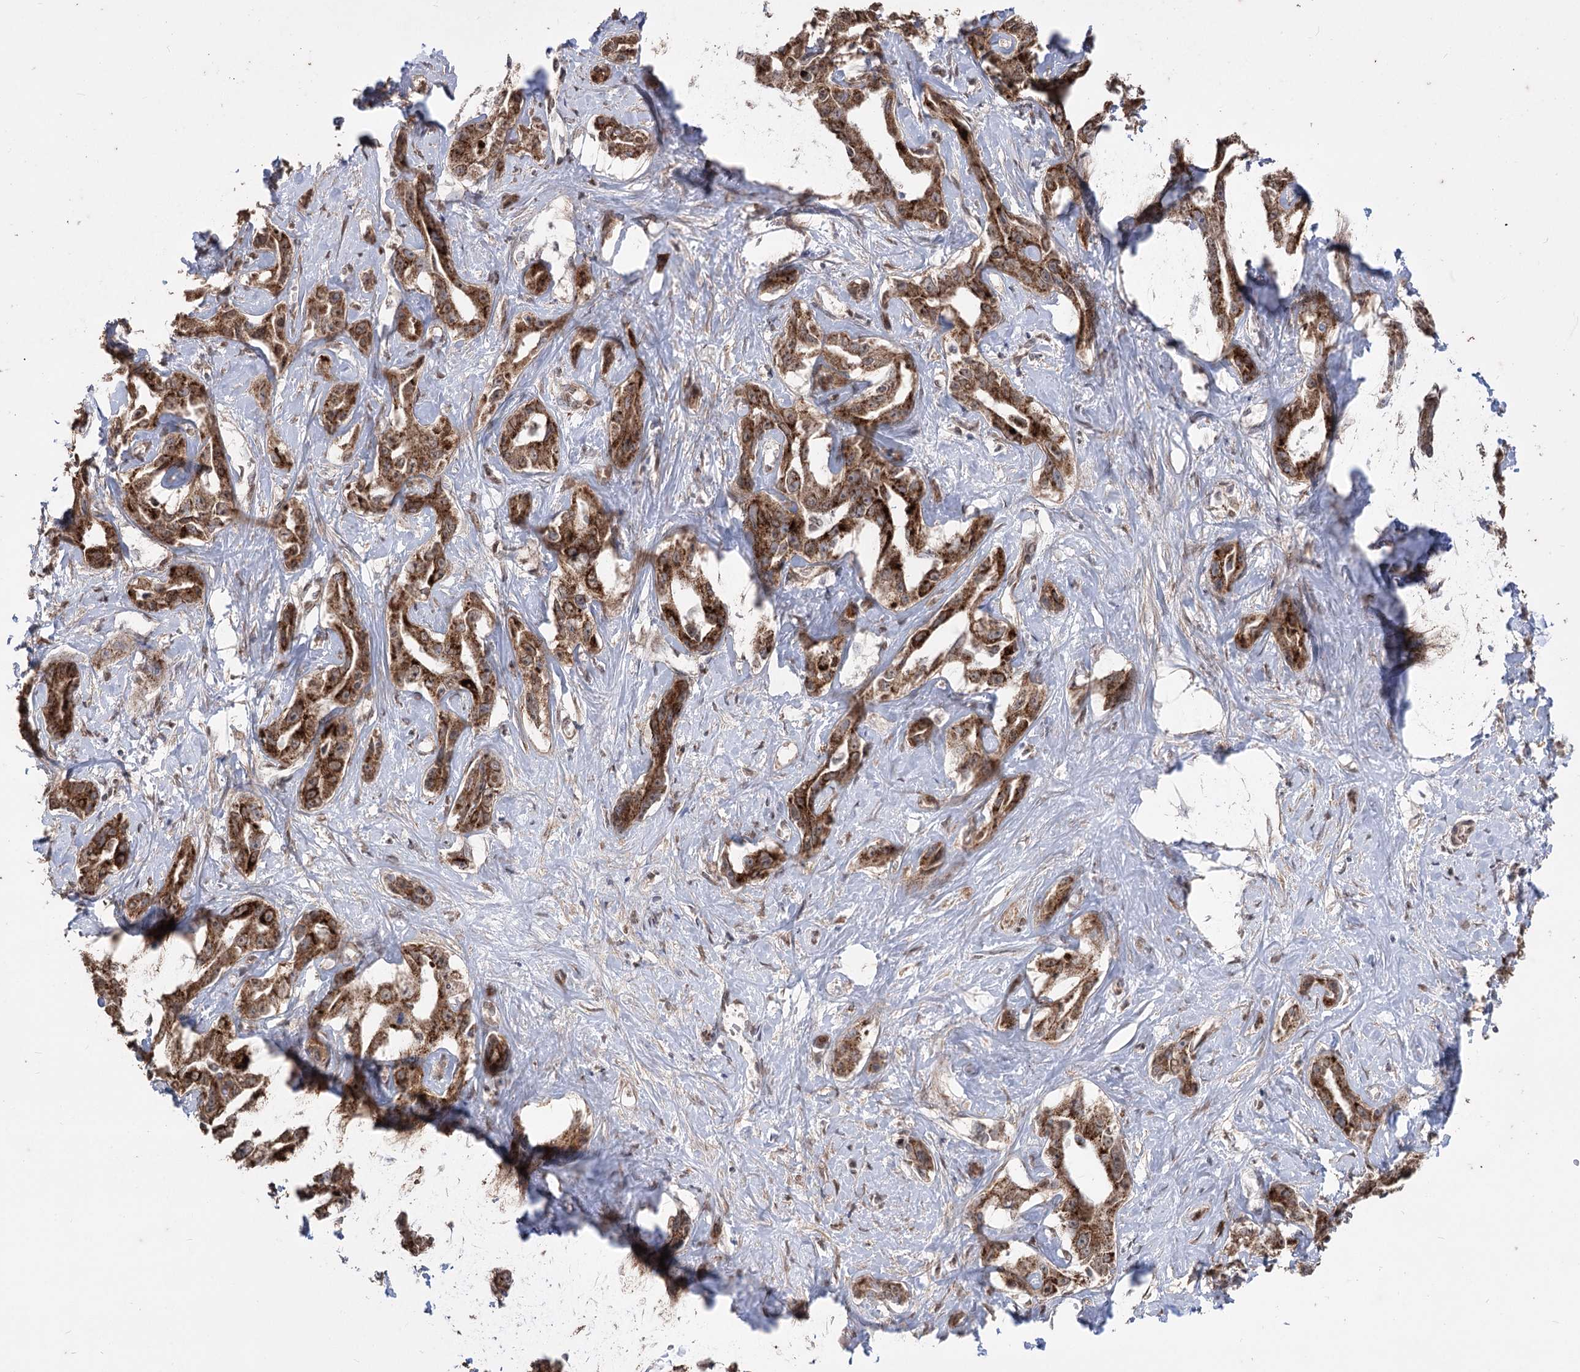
{"staining": {"intensity": "strong", "quantity": ">75%", "location": "cytoplasmic/membranous"}, "tissue": "liver cancer", "cell_type": "Tumor cells", "image_type": "cancer", "snomed": [{"axis": "morphology", "description": "Cholangiocarcinoma"}, {"axis": "topography", "description": "Liver"}], "caption": "Tumor cells reveal strong cytoplasmic/membranous positivity in approximately >75% of cells in liver cancer. (Brightfield microscopy of DAB IHC at high magnification).", "gene": "ZSCAN23", "patient": {"sex": "male", "age": 59}}